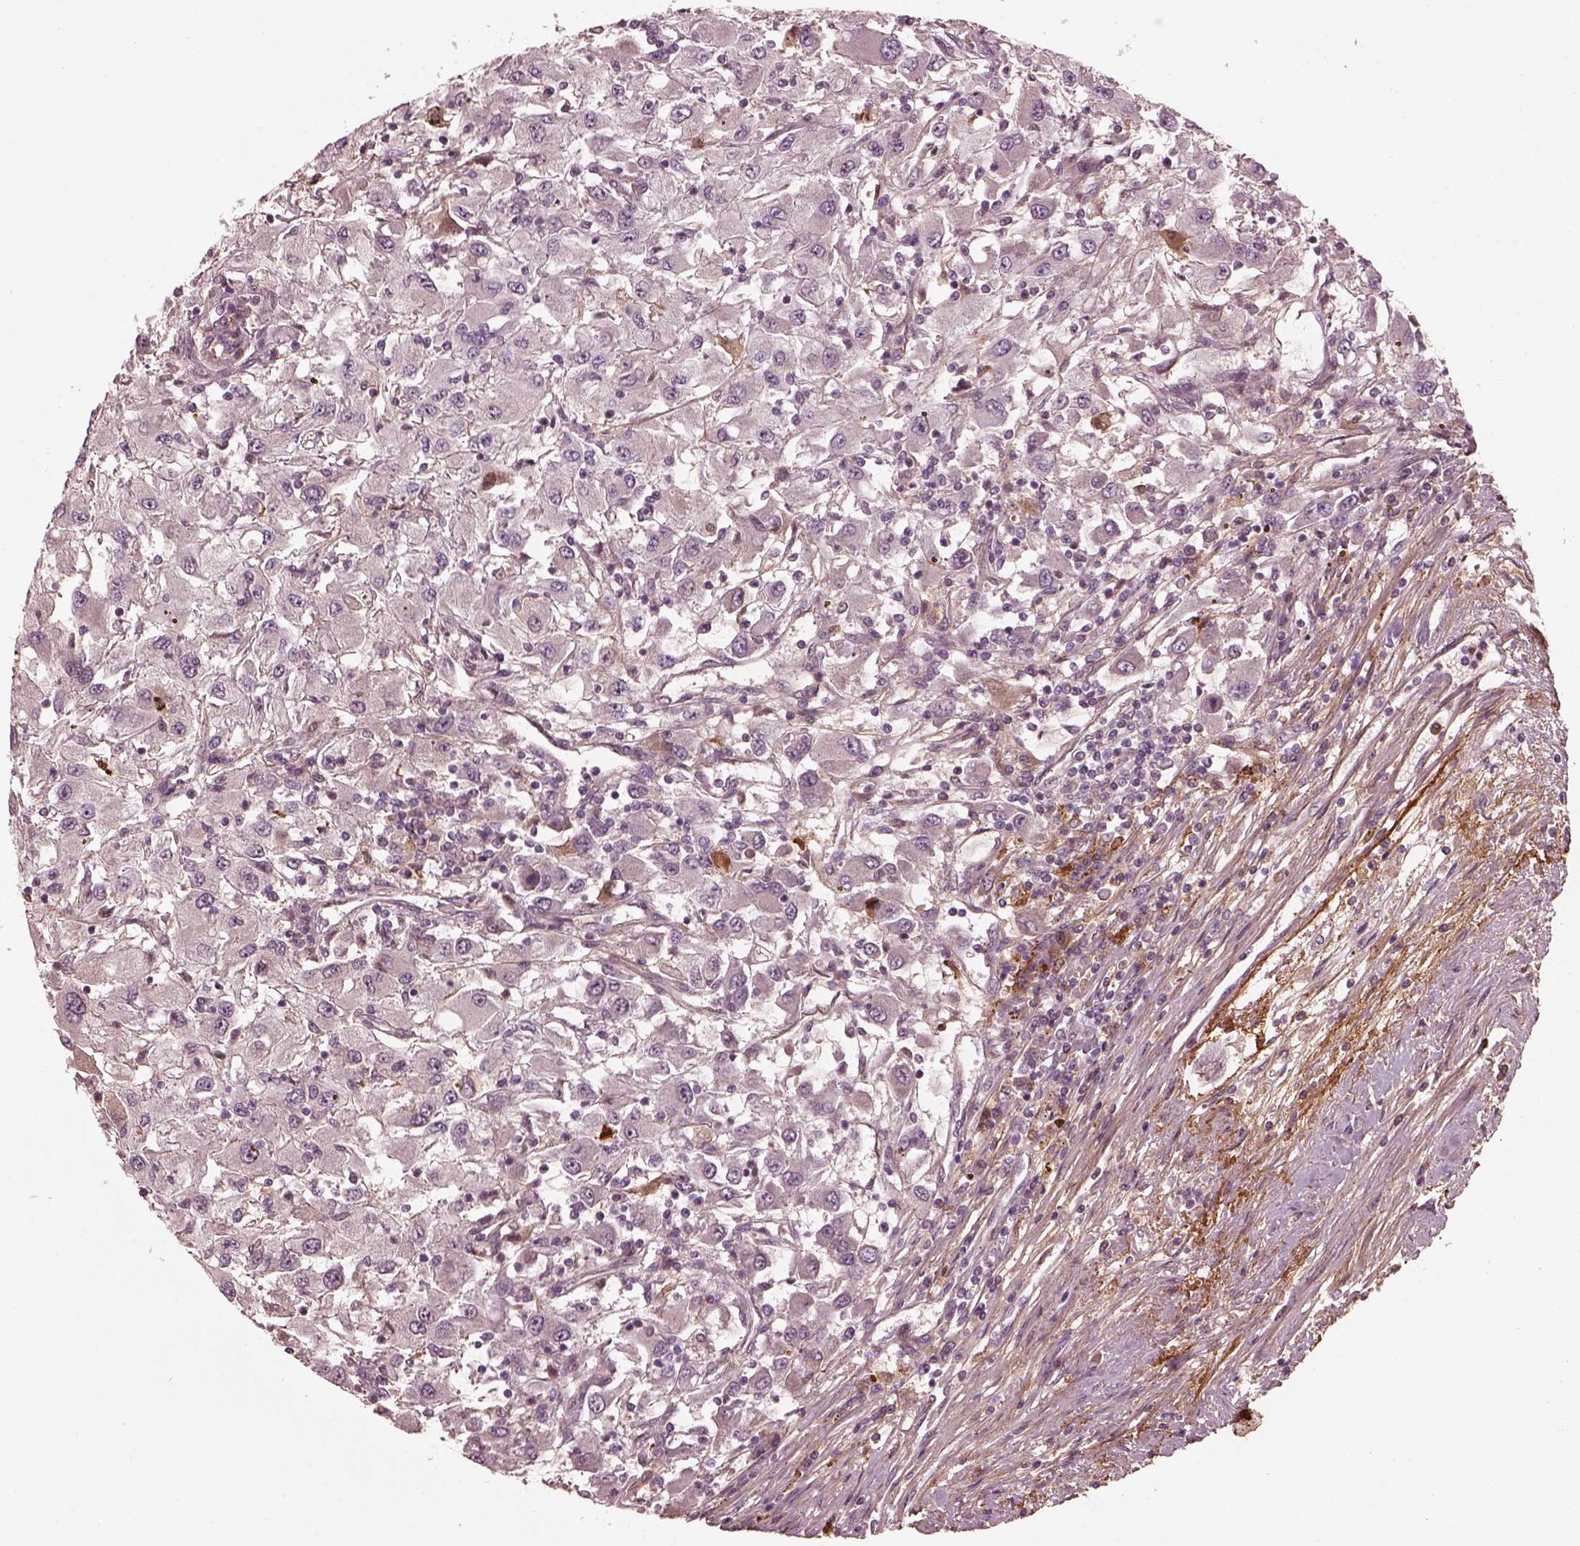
{"staining": {"intensity": "negative", "quantity": "none", "location": "none"}, "tissue": "renal cancer", "cell_type": "Tumor cells", "image_type": "cancer", "snomed": [{"axis": "morphology", "description": "Adenocarcinoma, NOS"}, {"axis": "topography", "description": "Kidney"}], "caption": "High power microscopy photomicrograph of an immunohistochemistry (IHC) micrograph of renal cancer (adenocarcinoma), revealing no significant positivity in tumor cells. (DAB (3,3'-diaminobenzidine) immunohistochemistry with hematoxylin counter stain).", "gene": "EFEMP1", "patient": {"sex": "female", "age": 67}}